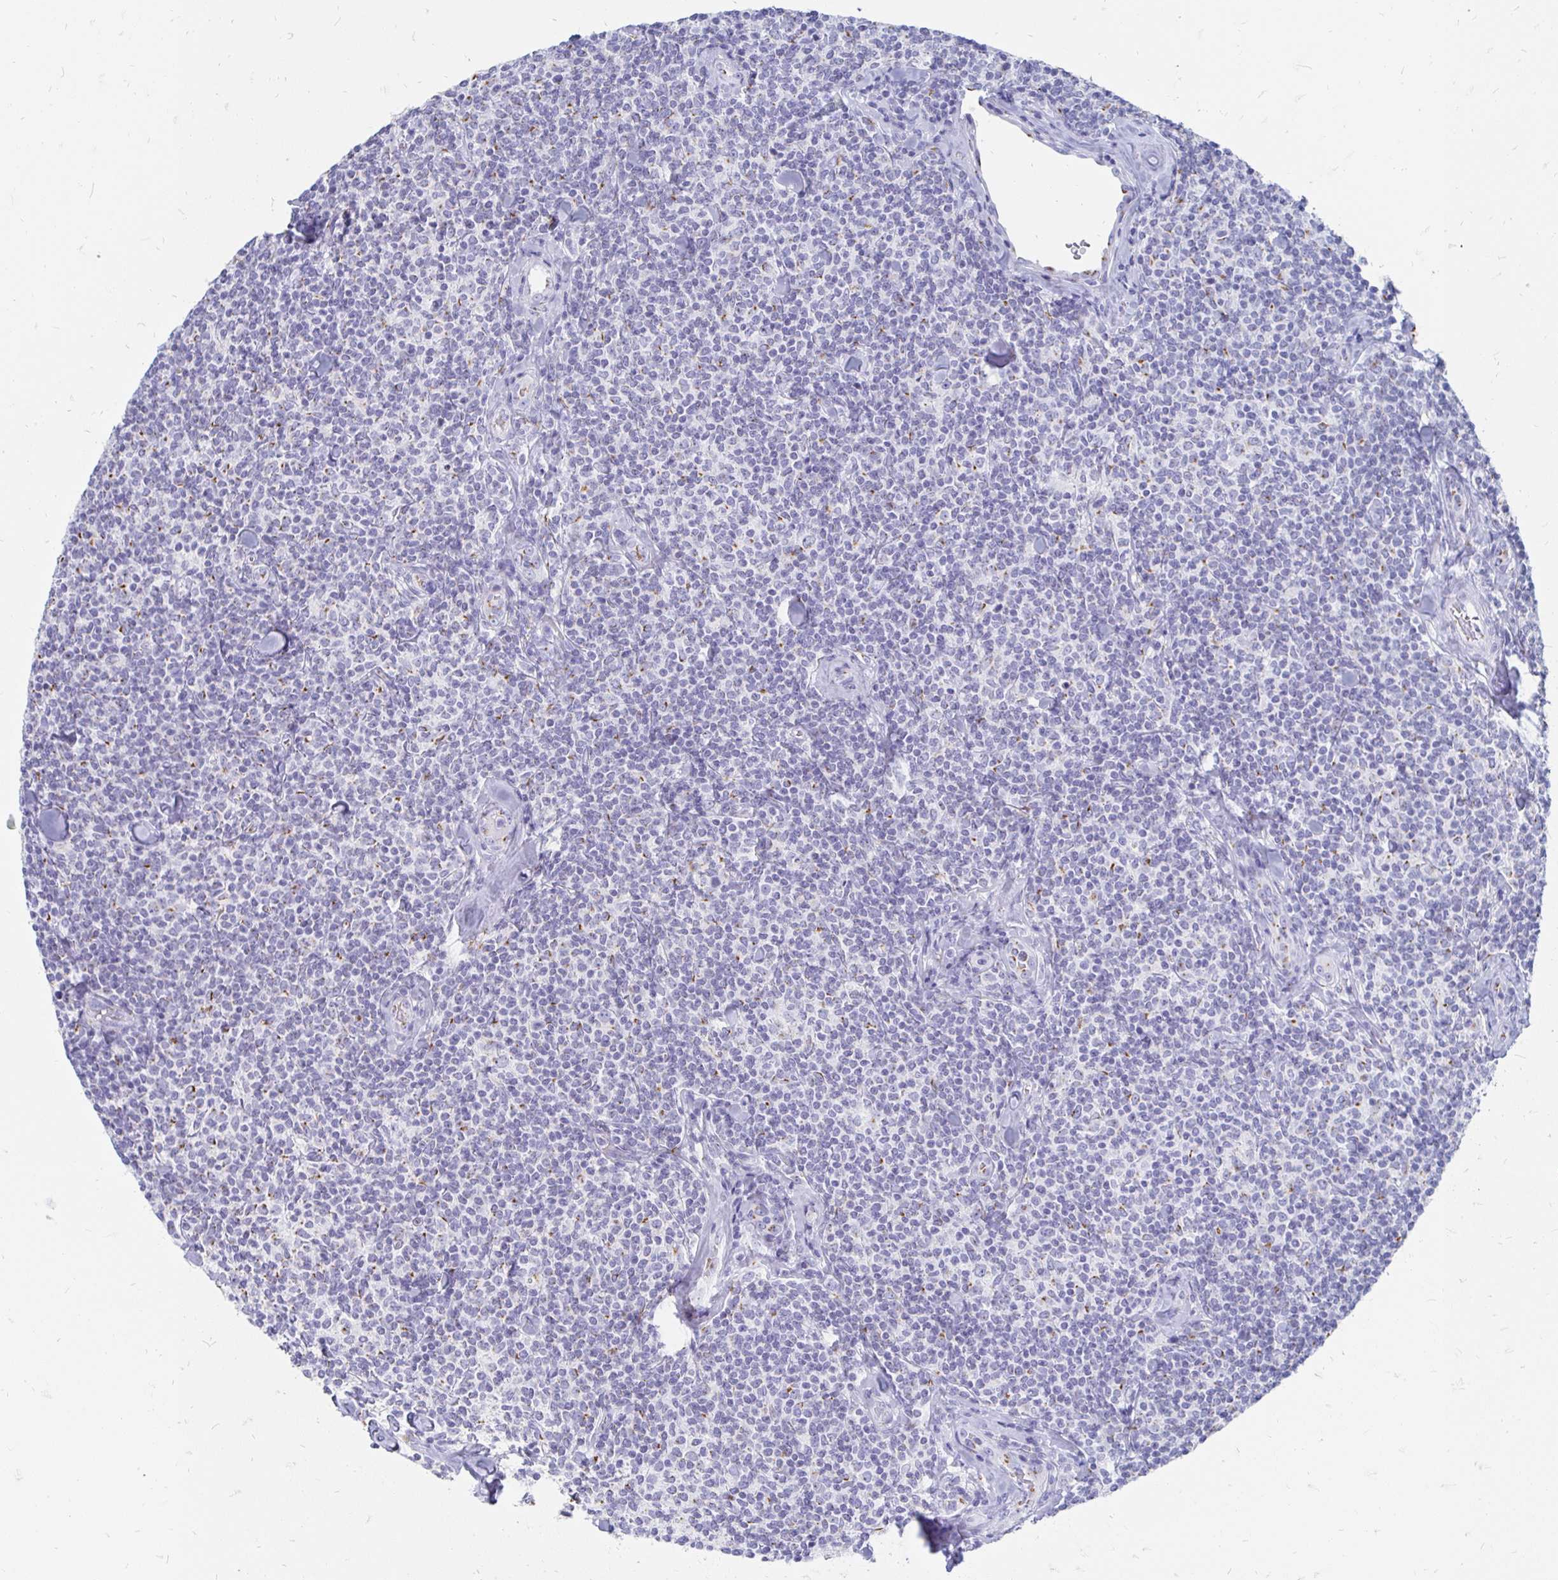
{"staining": {"intensity": "negative", "quantity": "none", "location": "none"}, "tissue": "lymphoma", "cell_type": "Tumor cells", "image_type": "cancer", "snomed": [{"axis": "morphology", "description": "Malignant lymphoma, non-Hodgkin's type, Low grade"}, {"axis": "topography", "description": "Lymph node"}], "caption": "The image shows no significant staining in tumor cells of malignant lymphoma, non-Hodgkin's type (low-grade).", "gene": "PAGE4", "patient": {"sex": "female", "age": 56}}